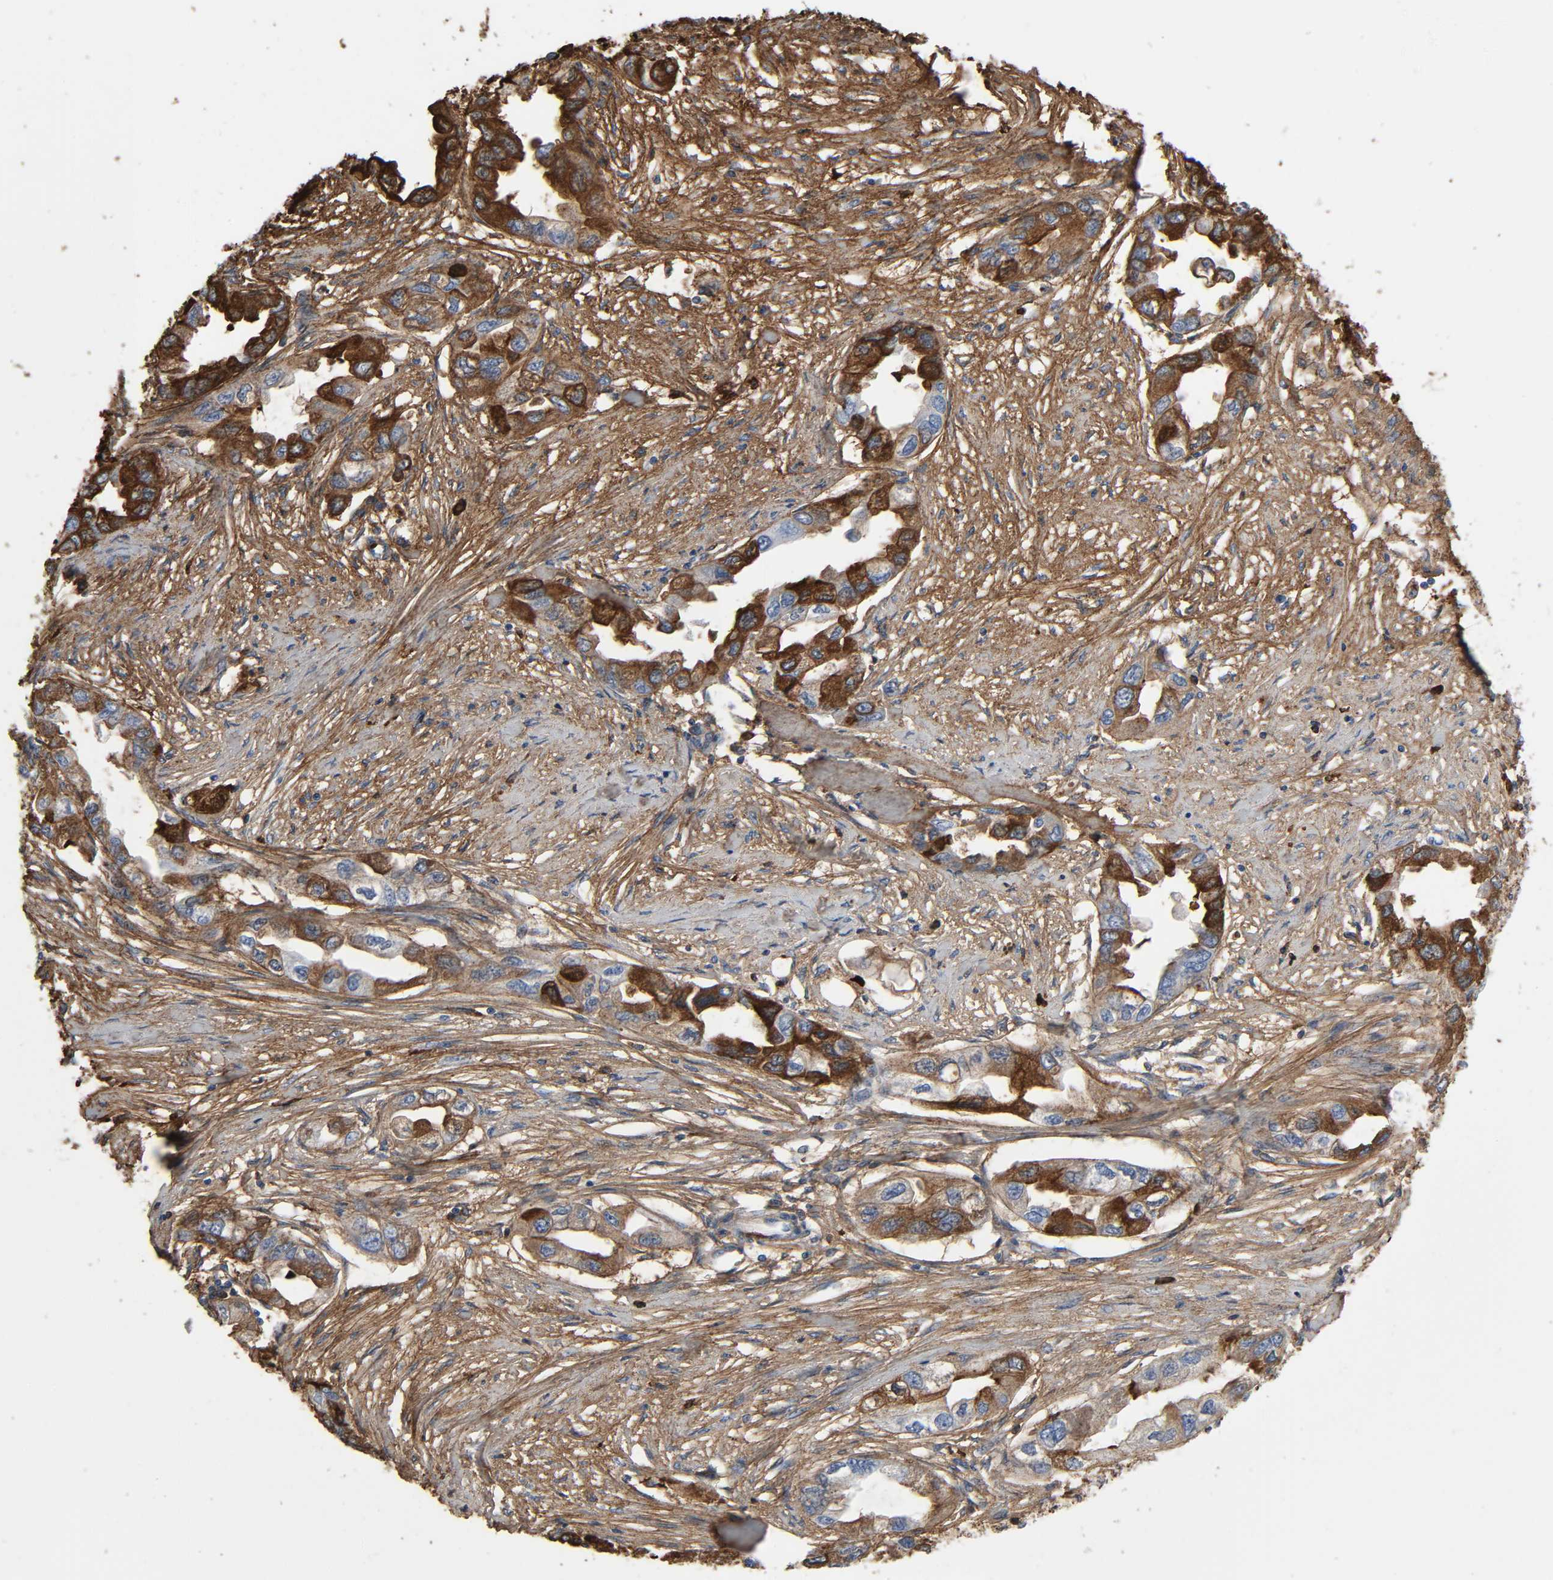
{"staining": {"intensity": "strong", "quantity": ">75%", "location": "cytoplasmic/membranous"}, "tissue": "endometrial cancer", "cell_type": "Tumor cells", "image_type": "cancer", "snomed": [{"axis": "morphology", "description": "Adenocarcinoma, NOS"}, {"axis": "topography", "description": "Endometrium"}], "caption": "Brown immunohistochemical staining in human endometrial cancer (adenocarcinoma) reveals strong cytoplasmic/membranous staining in about >75% of tumor cells. (DAB (3,3'-diaminobenzidine) IHC, brown staining for protein, blue staining for nuclei).", "gene": "C3", "patient": {"sex": "female", "age": 67}}